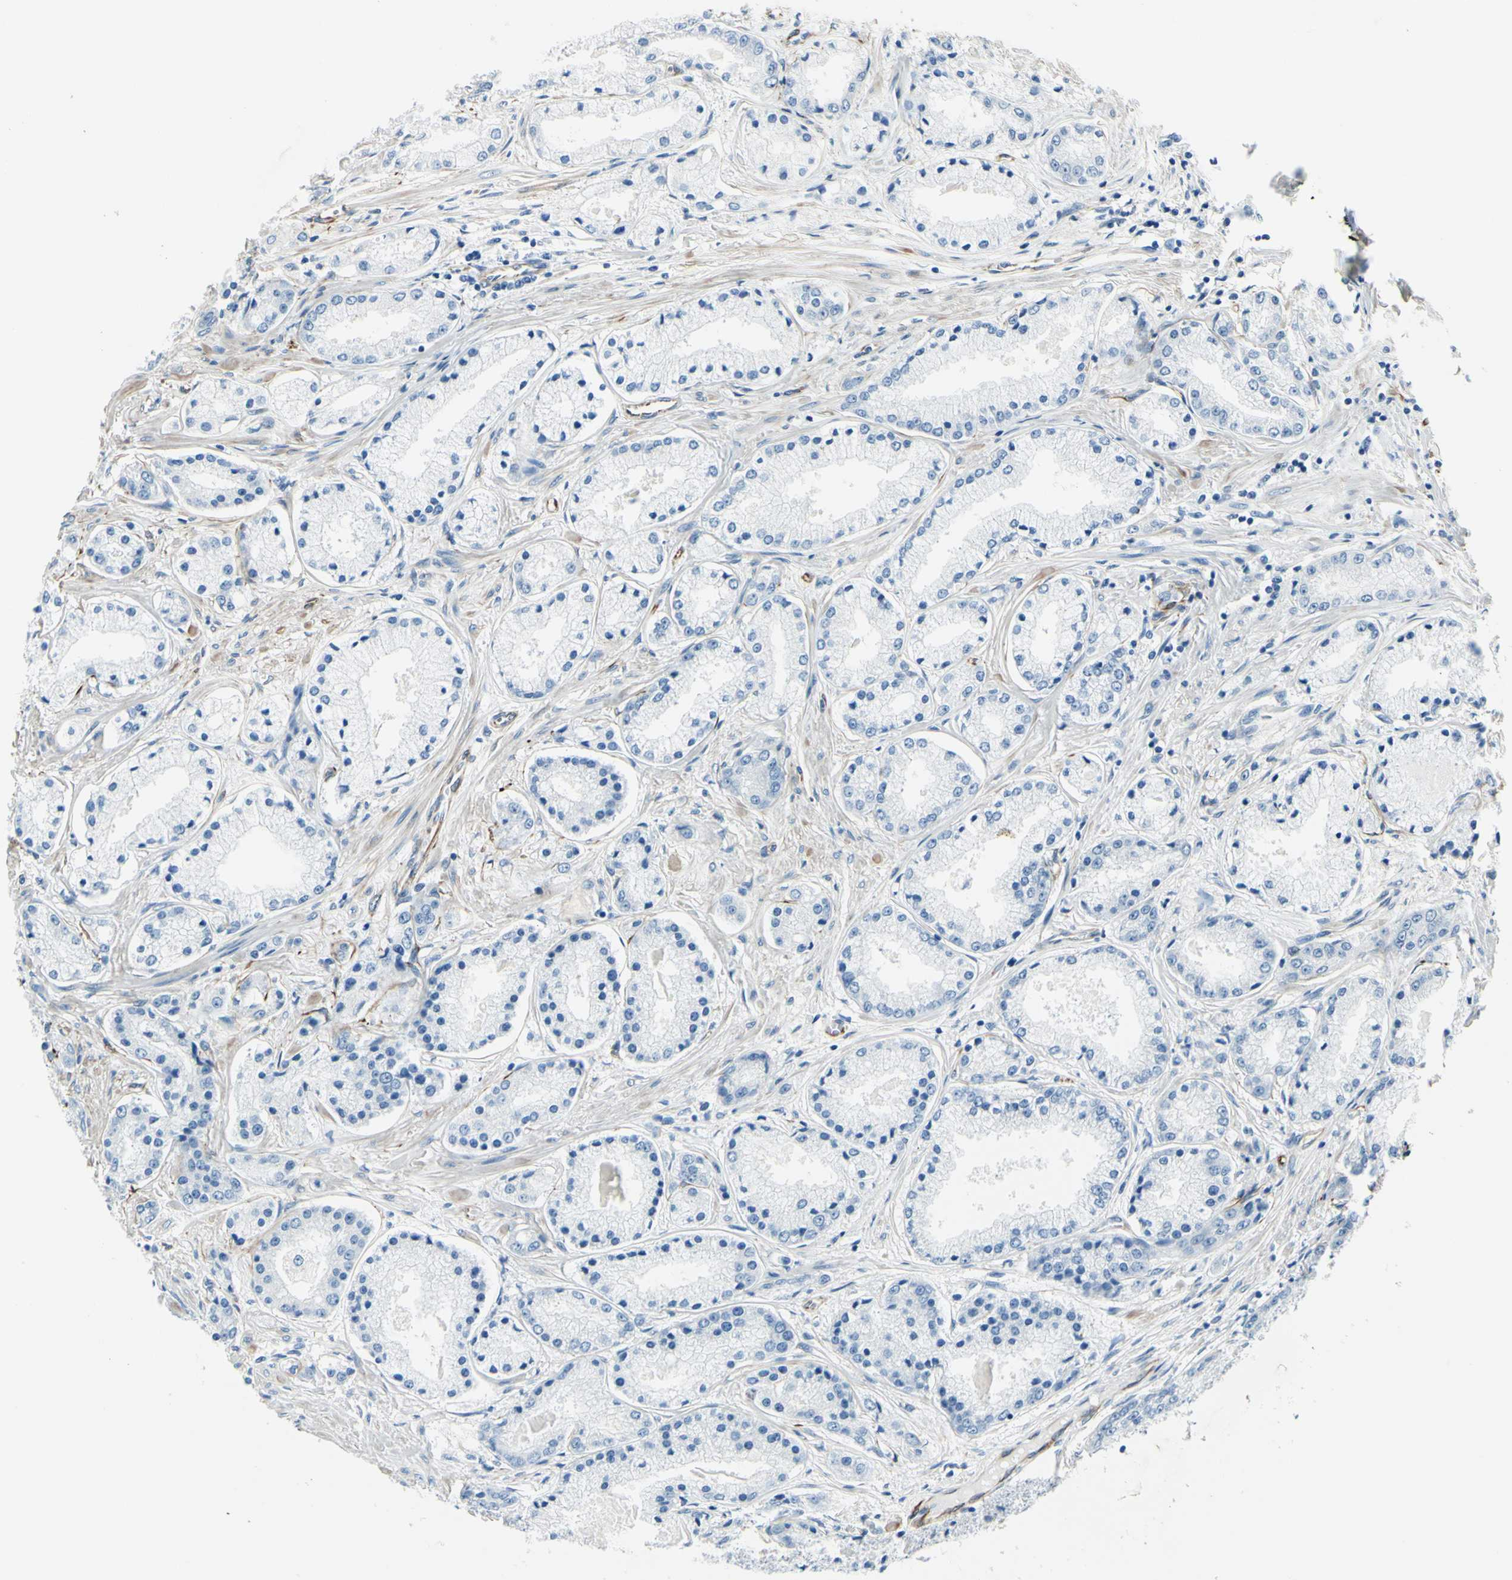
{"staining": {"intensity": "negative", "quantity": "none", "location": "none"}, "tissue": "prostate cancer", "cell_type": "Tumor cells", "image_type": "cancer", "snomed": [{"axis": "morphology", "description": "Adenocarcinoma, High grade"}, {"axis": "topography", "description": "Prostate"}], "caption": "High power microscopy micrograph of an IHC photomicrograph of prostate cancer, revealing no significant staining in tumor cells. The staining is performed using DAB (3,3'-diaminobenzidine) brown chromogen with nuclei counter-stained in using hematoxylin.", "gene": "PTH2R", "patient": {"sex": "male", "age": 59}}